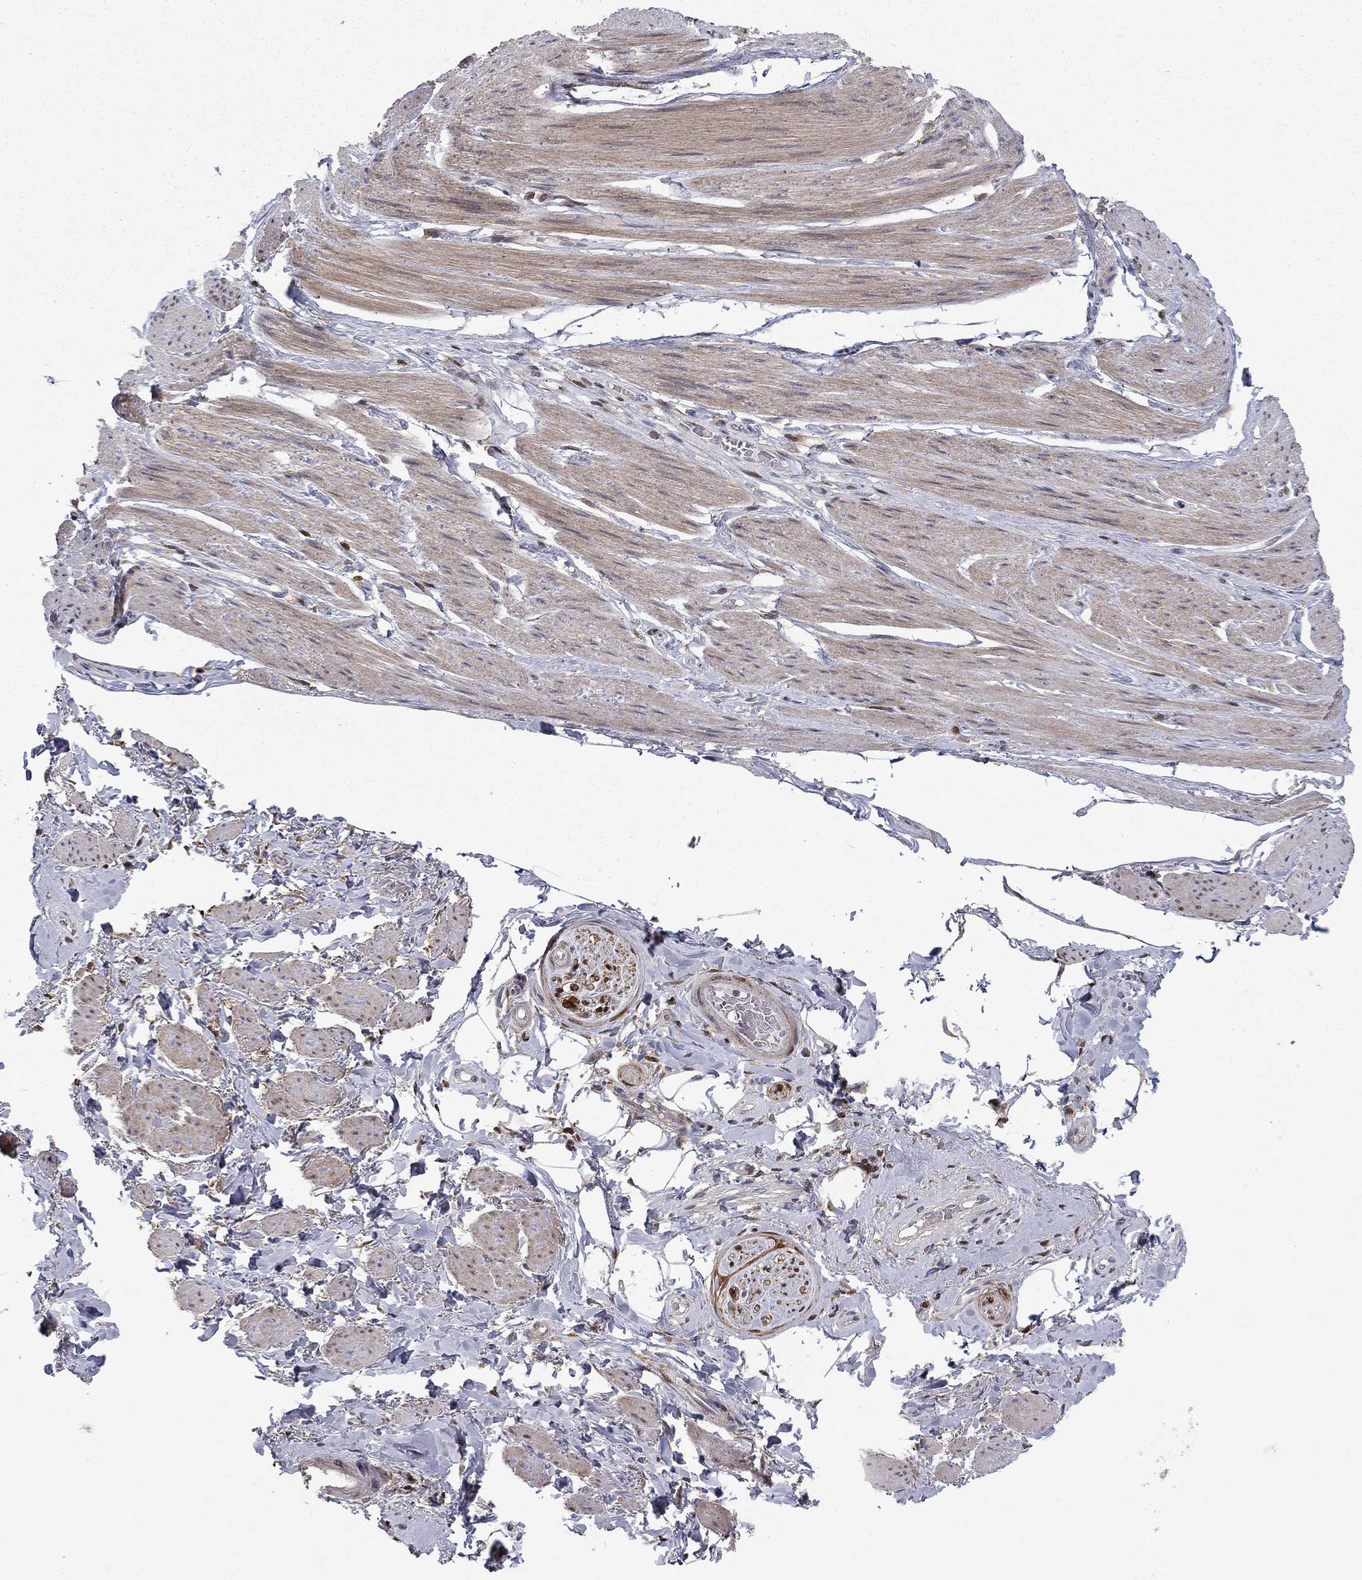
{"staining": {"intensity": "negative", "quantity": "none", "location": "none"}, "tissue": "soft tissue", "cell_type": "Fibroblasts", "image_type": "normal", "snomed": [{"axis": "morphology", "description": "Normal tissue, NOS"}, {"axis": "topography", "description": "Skeletal muscle"}, {"axis": "topography", "description": "Anal"}, {"axis": "topography", "description": "Peripheral nerve tissue"}], "caption": "This is an immunohistochemistry micrograph of unremarkable human soft tissue. There is no staining in fibroblasts.", "gene": "CBR1", "patient": {"sex": "male", "age": 53}}